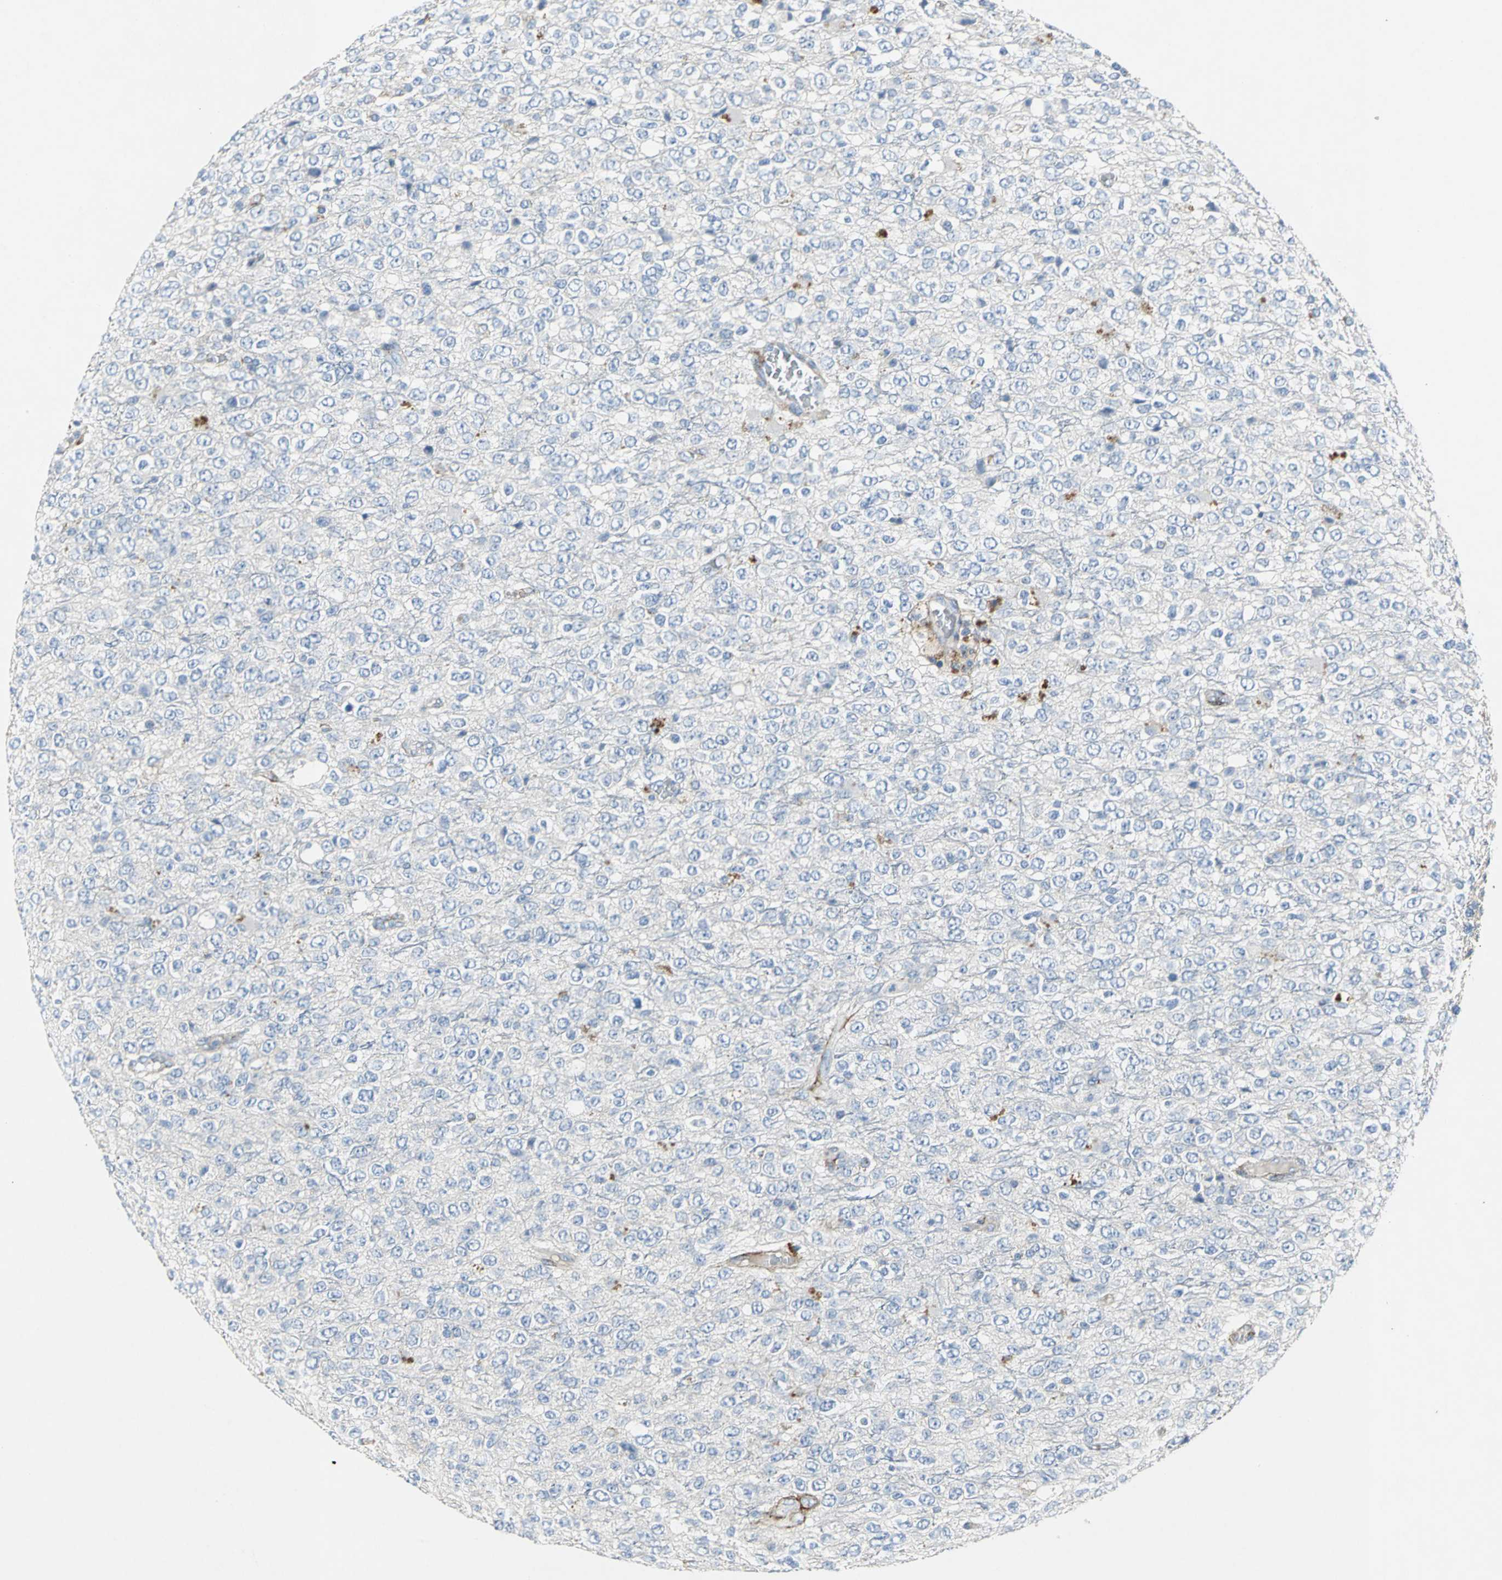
{"staining": {"intensity": "negative", "quantity": "none", "location": "none"}, "tissue": "glioma", "cell_type": "Tumor cells", "image_type": "cancer", "snomed": [{"axis": "morphology", "description": "Glioma, malignant, High grade"}, {"axis": "topography", "description": "pancreas cauda"}], "caption": "There is no significant expression in tumor cells of glioma.", "gene": "EFNB3", "patient": {"sex": "male", "age": 60}}